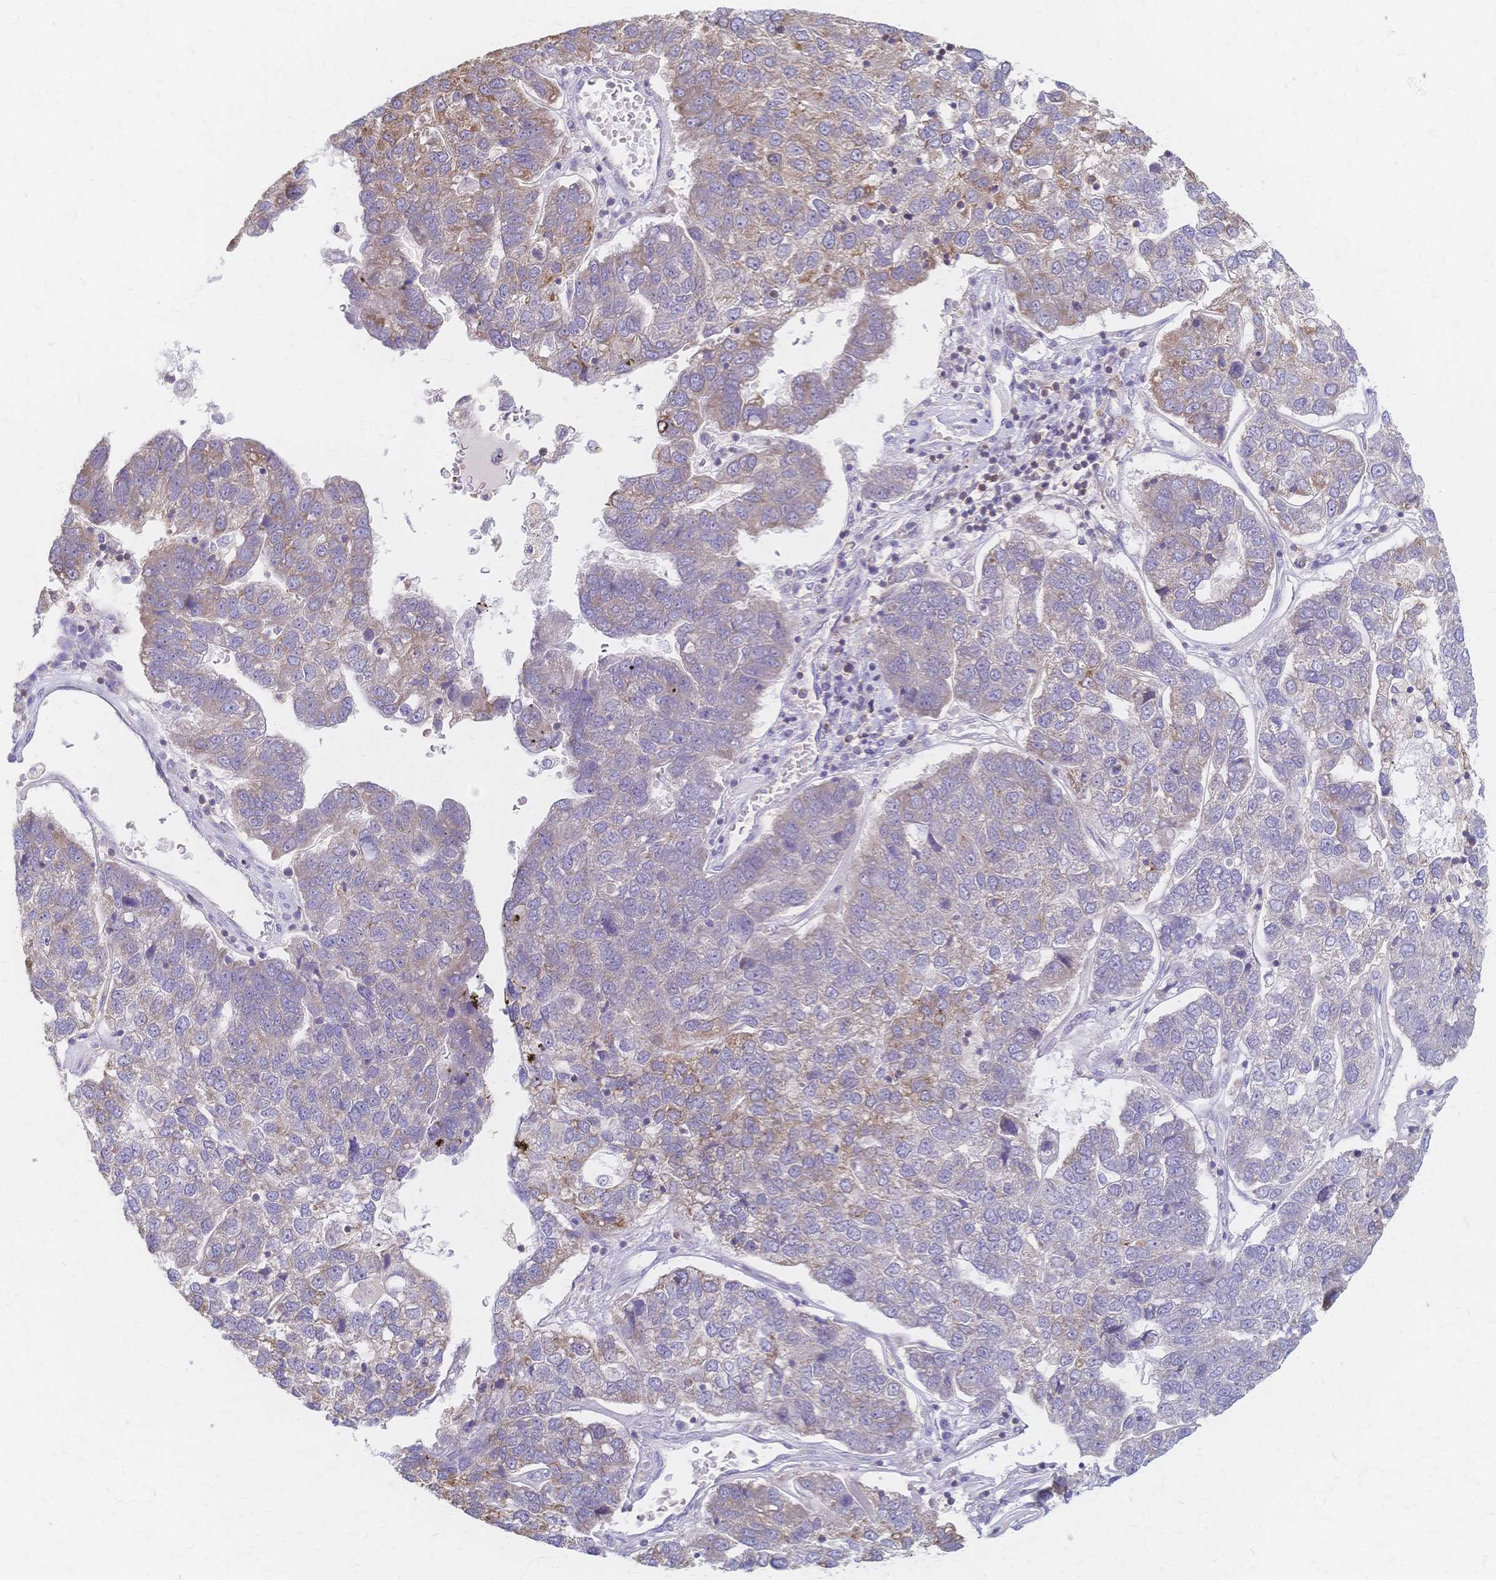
{"staining": {"intensity": "weak", "quantity": "<25%", "location": "cytoplasmic/membranous"}, "tissue": "pancreatic cancer", "cell_type": "Tumor cells", "image_type": "cancer", "snomed": [{"axis": "morphology", "description": "Adenocarcinoma, NOS"}, {"axis": "topography", "description": "Pancreas"}], "caption": "Protein analysis of pancreatic cancer (adenocarcinoma) displays no significant expression in tumor cells.", "gene": "CYB5A", "patient": {"sex": "female", "age": 61}}